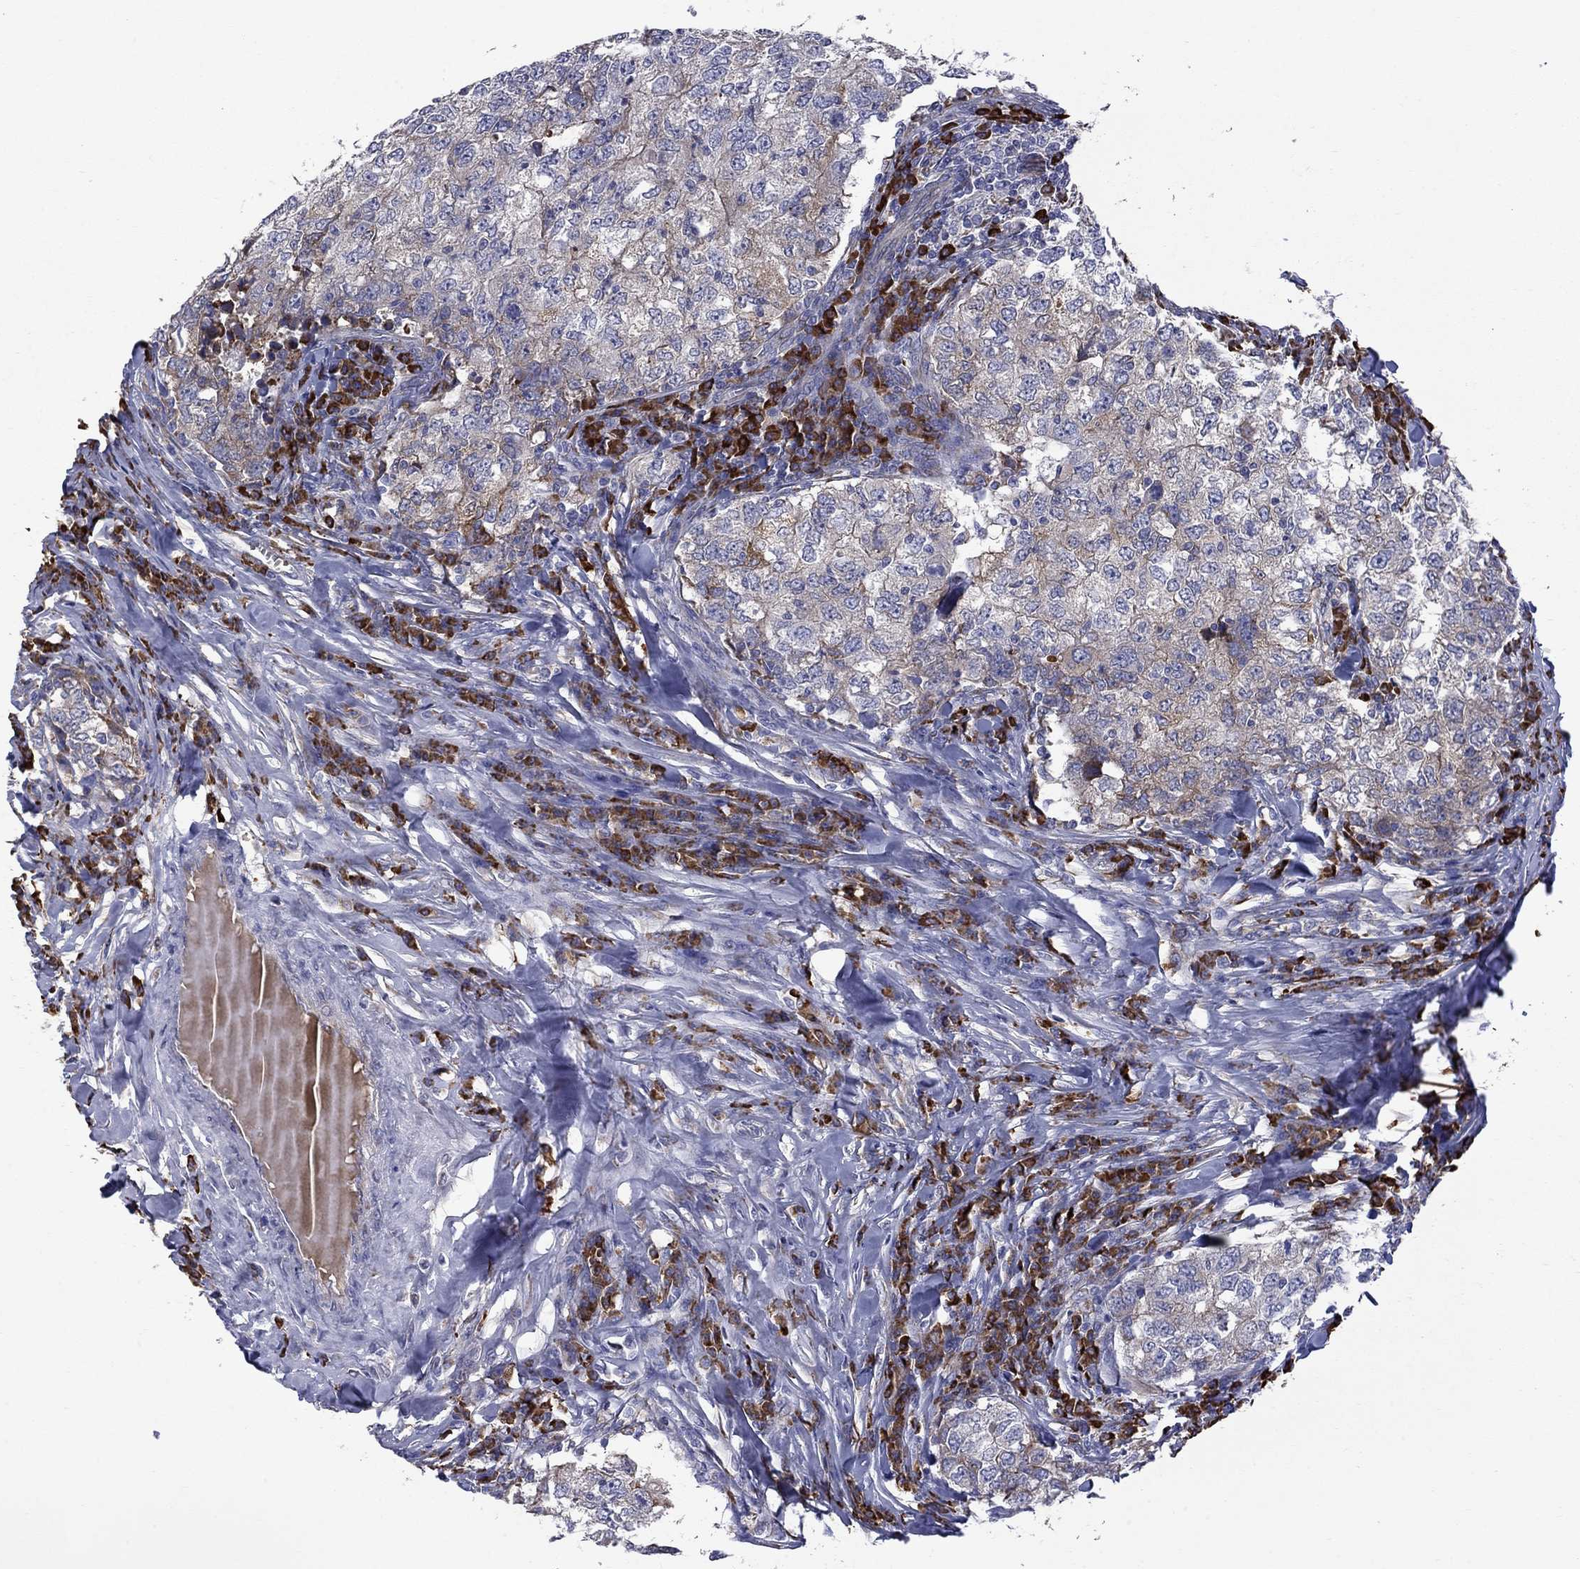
{"staining": {"intensity": "weak", "quantity": "25%-75%", "location": "cytoplasmic/membranous"}, "tissue": "breast cancer", "cell_type": "Tumor cells", "image_type": "cancer", "snomed": [{"axis": "morphology", "description": "Duct carcinoma"}, {"axis": "topography", "description": "Breast"}], "caption": "Immunohistochemistry histopathology image of human breast cancer stained for a protein (brown), which displays low levels of weak cytoplasmic/membranous positivity in about 25%-75% of tumor cells.", "gene": "ASNS", "patient": {"sex": "female", "age": 30}}